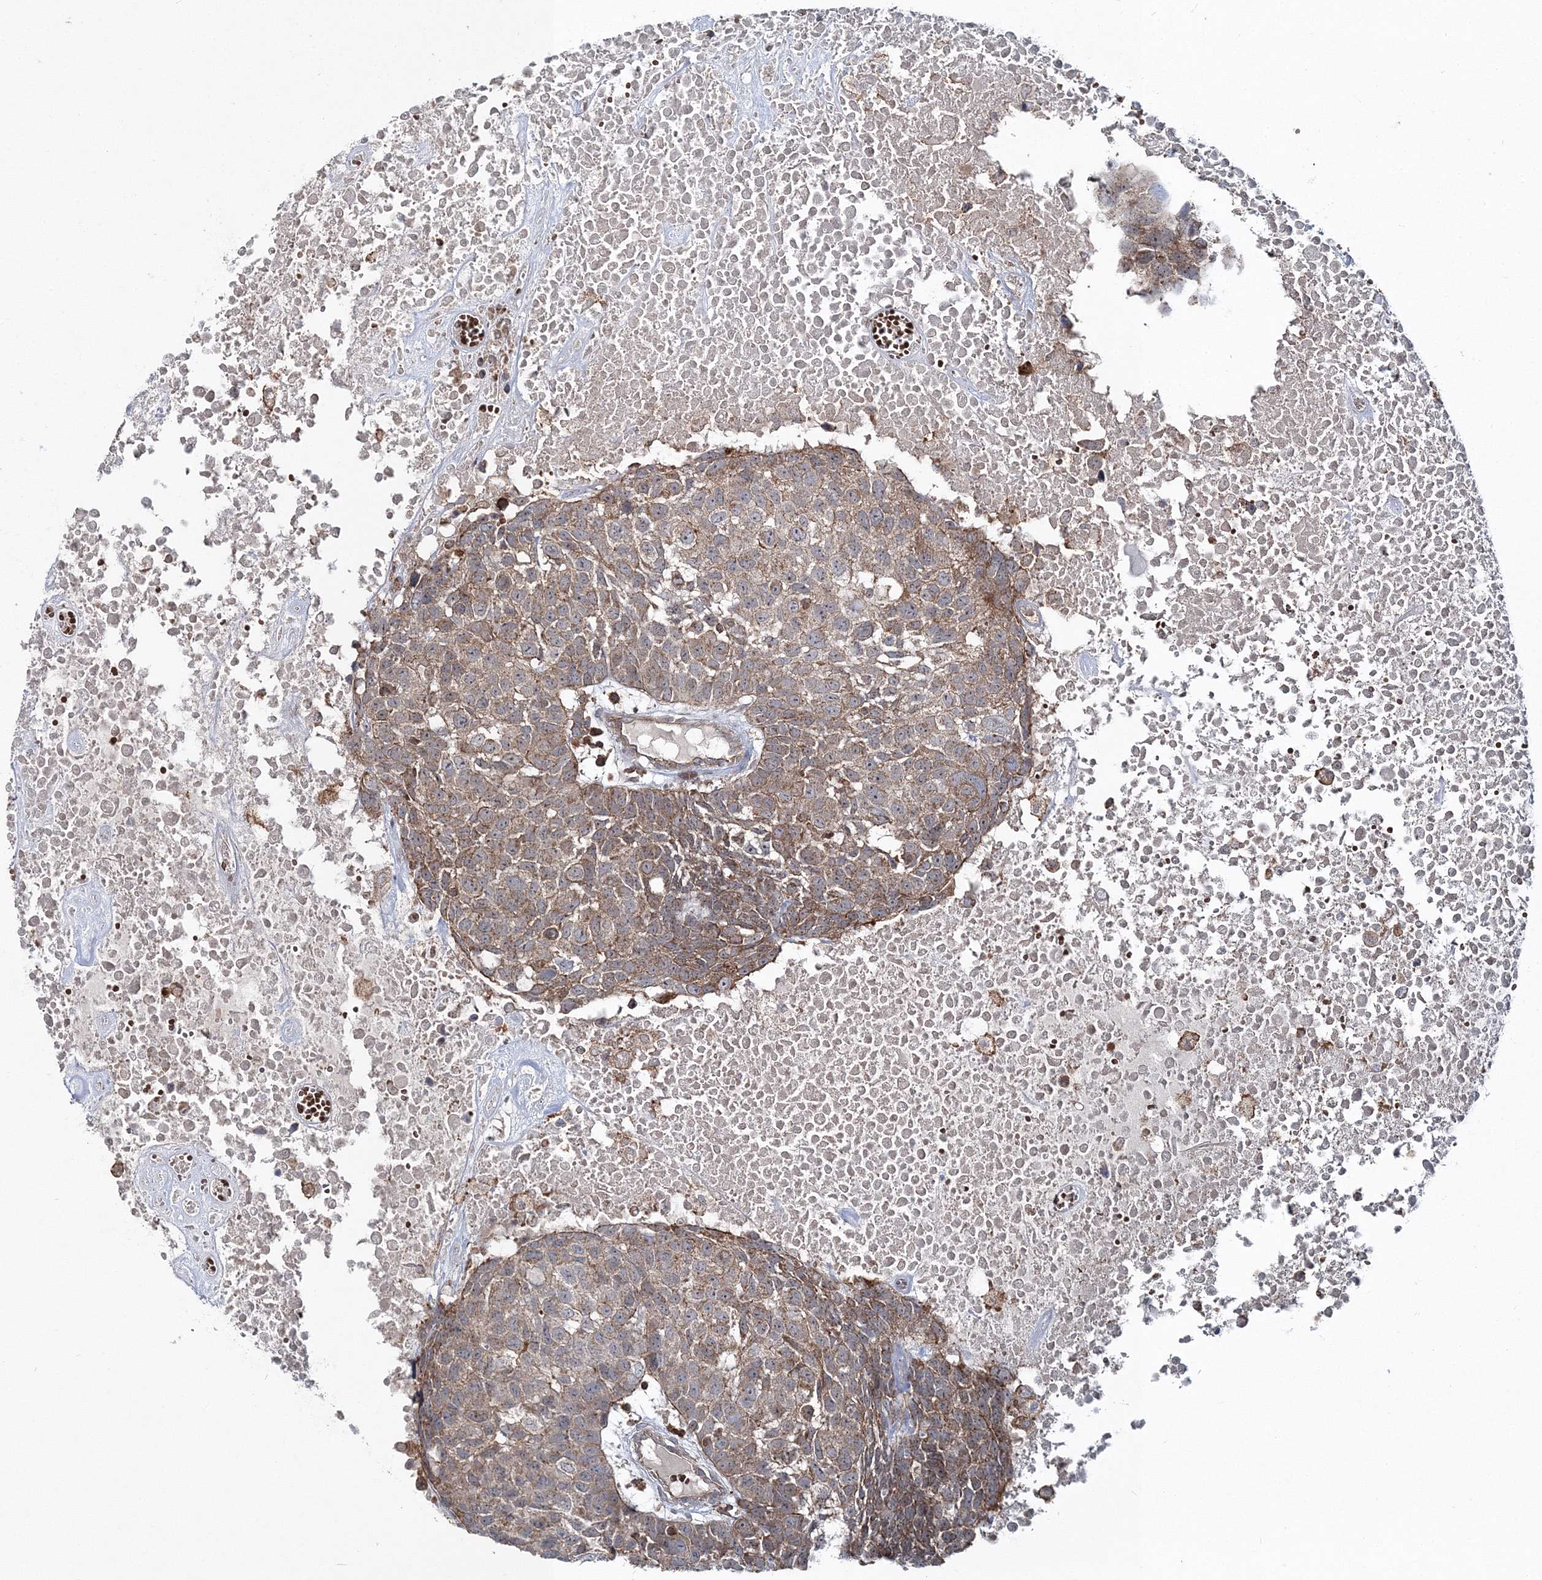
{"staining": {"intensity": "weak", "quantity": ">75%", "location": "cytoplasmic/membranous"}, "tissue": "head and neck cancer", "cell_type": "Tumor cells", "image_type": "cancer", "snomed": [{"axis": "morphology", "description": "Squamous cell carcinoma, NOS"}, {"axis": "topography", "description": "Head-Neck"}], "caption": "Tumor cells display low levels of weak cytoplasmic/membranous positivity in approximately >75% of cells in human squamous cell carcinoma (head and neck). (DAB = brown stain, brightfield microscopy at high magnification).", "gene": "PCBD2", "patient": {"sex": "male", "age": 66}}